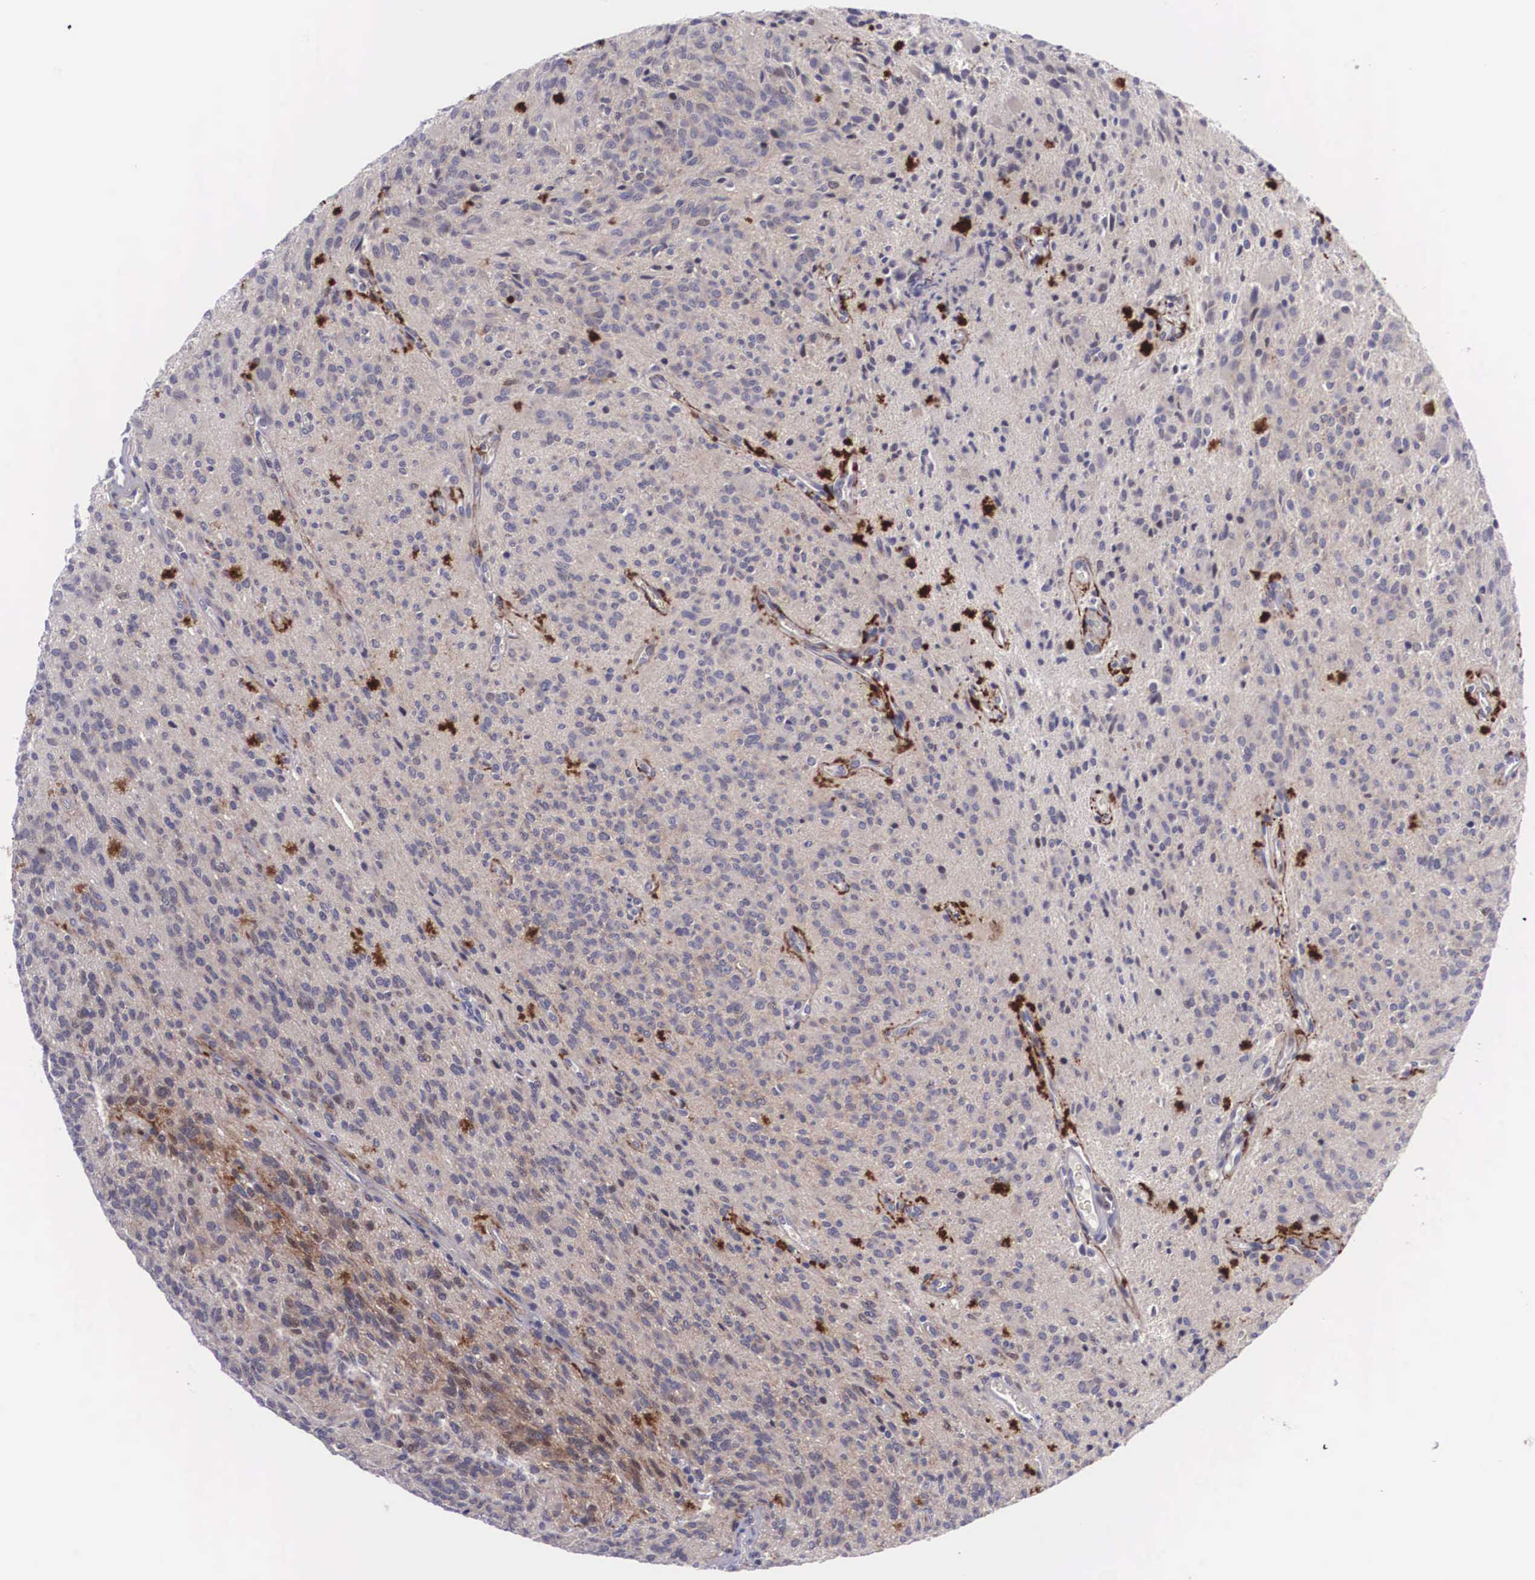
{"staining": {"intensity": "strong", "quantity": "<25%", "location": "cytoplasmic/membranous,nuclear"}, "tissue": "glioma", "cell_type": "Tumor cells", "image_type": "cancer", "snomed": [{"axis": "morphology", "description": "Glioma, malignant, Low grade"}, {"axis": "topography", "description": "Brain"}], "caption": "Tumor cells demonstrate medium levels of strong cytoplasmic/membranous and nuclear expression in about <25% of cells in low-grade glioma (malignant).", "gene": "EMID1", "patient": {"sex": "female", "age": 15}}